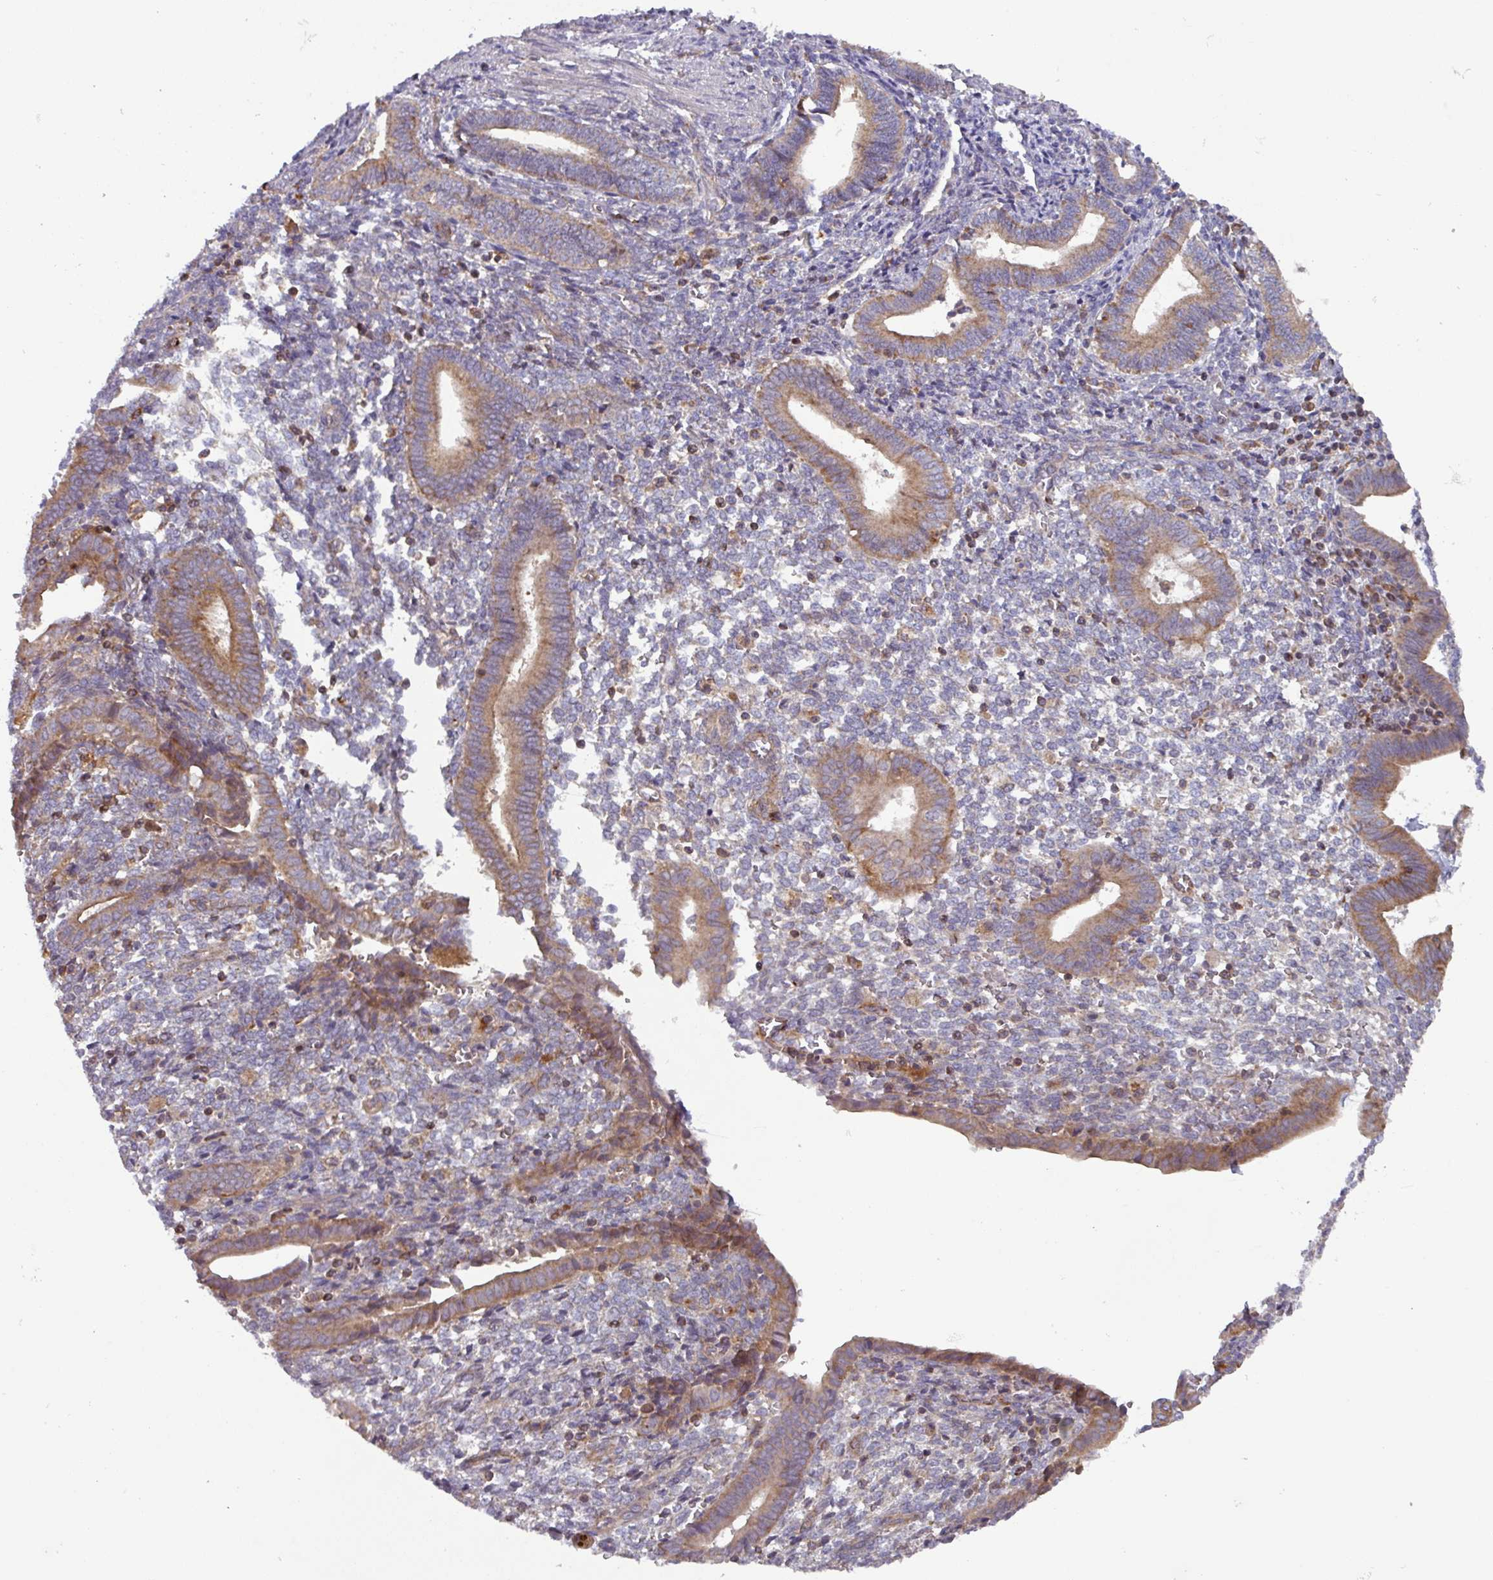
{"staining": {"intensity": "negative", "quantity": "none", "location": "none"}, "tissue": "endometrium", "cell_type": "Cells in endometrial stroma", "image_type": "normal", "snomed": [{"axis": "morphology", "description": "Normal tissue, NOS"}, {"axis": "topography", "description": "Other"}, {"axis": "topography", "description": "Endometrium"}], "caption": "This is an immunohistochemistry micrograph of unremarkable endometrium. There is no staining in cells in endometrial stroma.", "gene": "PLEKHD1", "patient": {"sex": "female", "age": 44}}